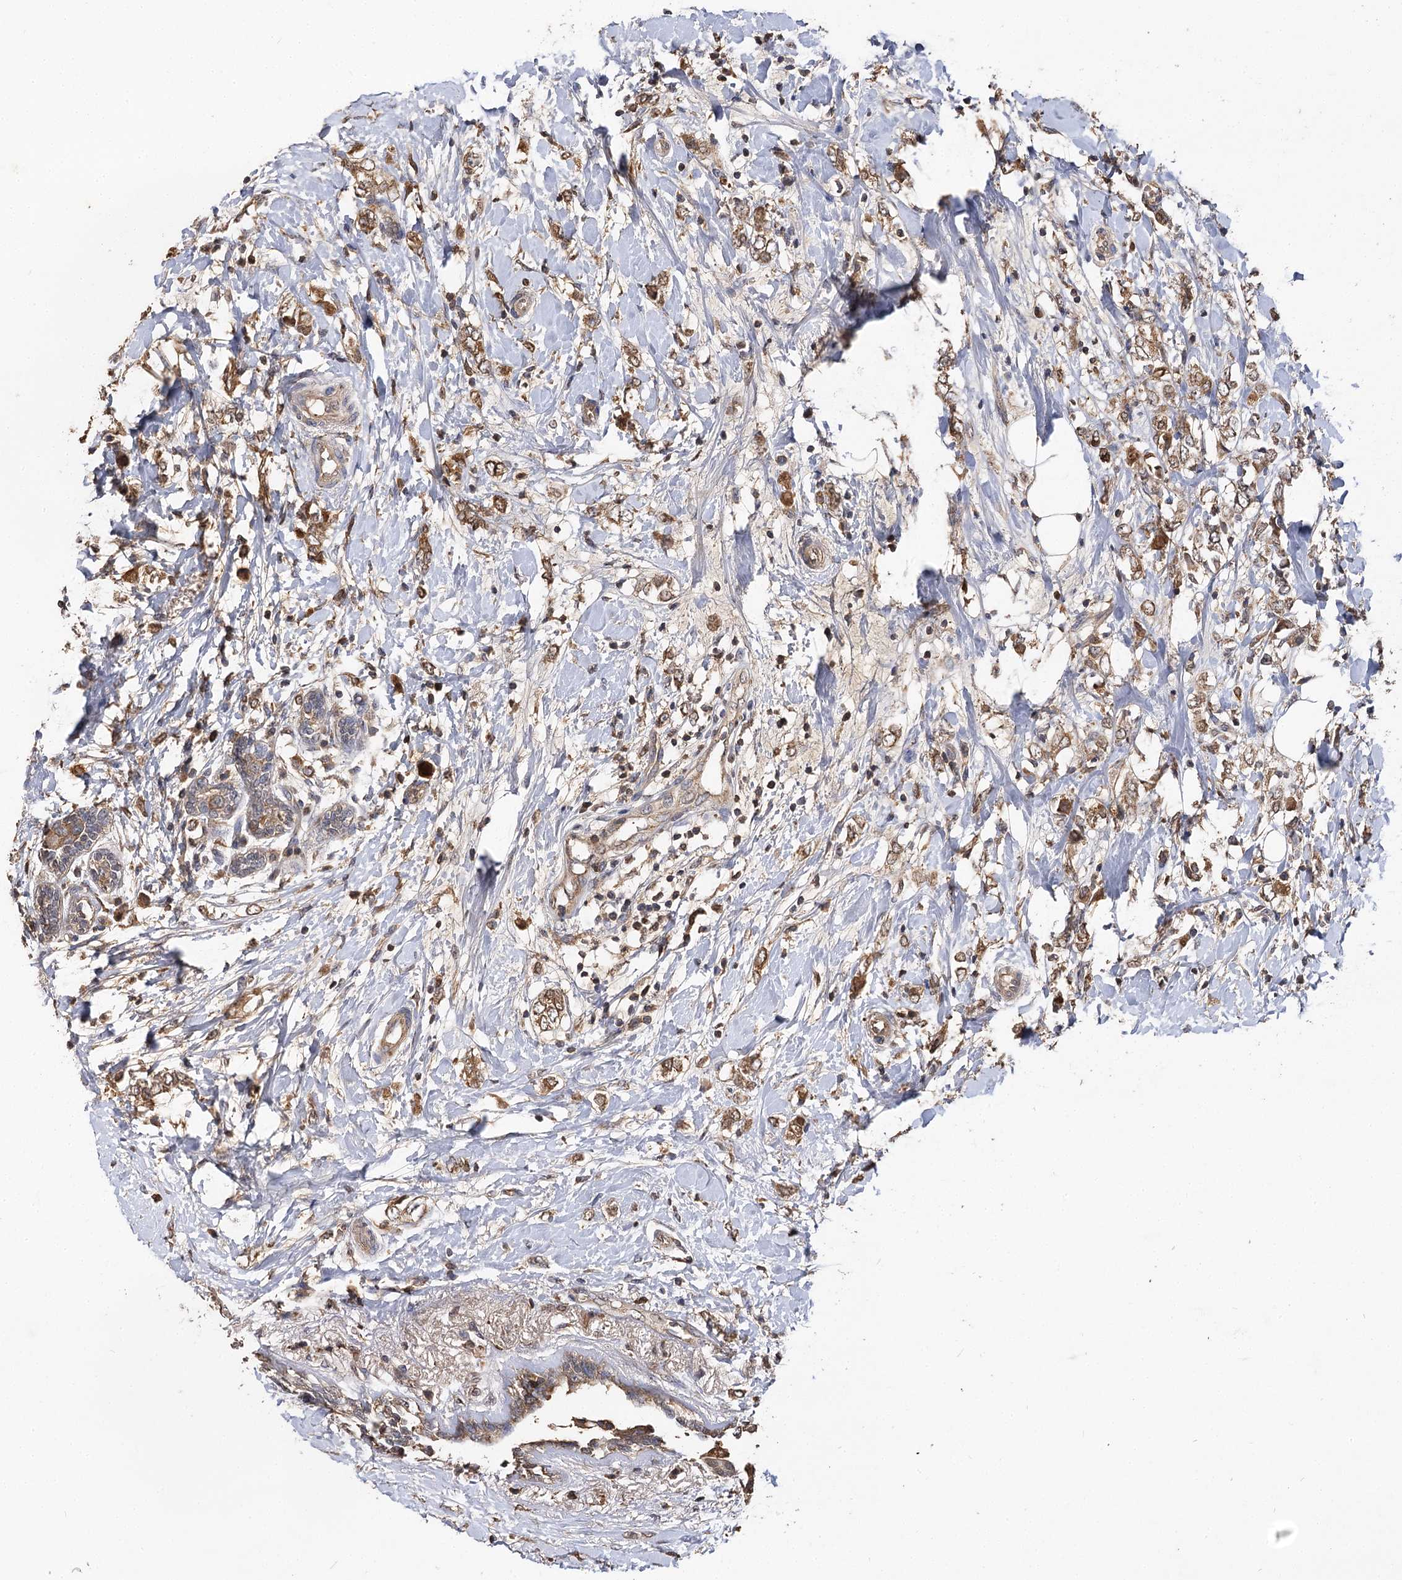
{"staining": {"intensity": "moderate", "quantity": ">75%", "location": "cytoplasmic/membranous"}, "tissue": "breast cancer", "cell_type": "Tumor cells", "image_type": "cancer", "snomed": [{"axis": "morphology", "description": "Normal tissue, NOS"}, {"axis": "morphology", "description": "Lobular carcinoma"}, {"axis": "topography", "description": "Breast"}], "caption": "There is medium levels of moderate cytoplasmic/membranous positivity in tumor cells of breast cancer (lobular carcinoma), as demonstrated by immunohistochemical staining (brown color).", "gene": "ARL13A", "patient": {"sex": "female", "age": 47}}